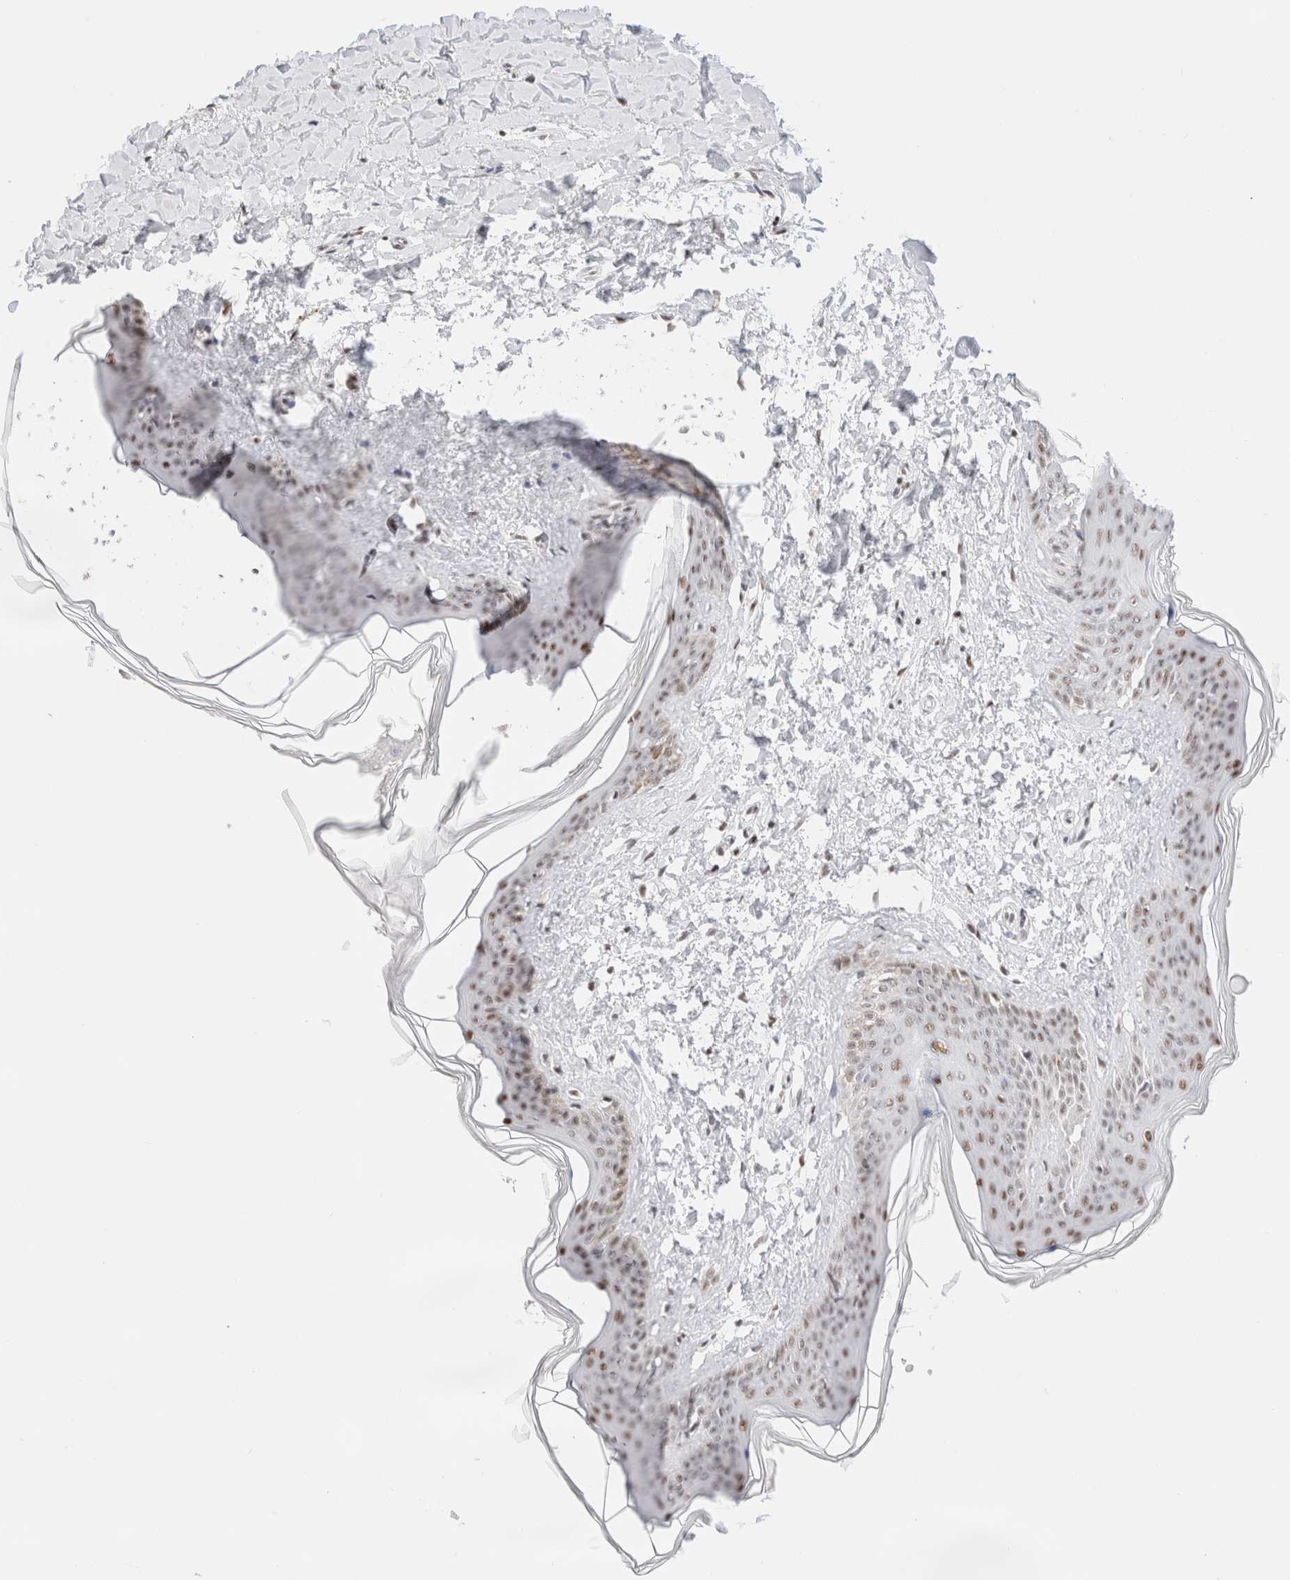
{"staining": {"intensity": "moderate", "quantity": ">75%", "location": "nuclear"}, "tissue": "skin", "cell_type": "Fibroblasts", "image_type": "normal", "snomed": [{"axis": "morphology", "description": "Normal tissue, NOS"}, {"axis": "topography", "description": "Skin"}], "caption": "Brown immunohistochemical staining in unremarkable human skin exhibits moderate nuclear expression in approximately >75% of fibroblasts.", "gene": "ZNF282", "patient": {"sex": "female", "age": 17}}